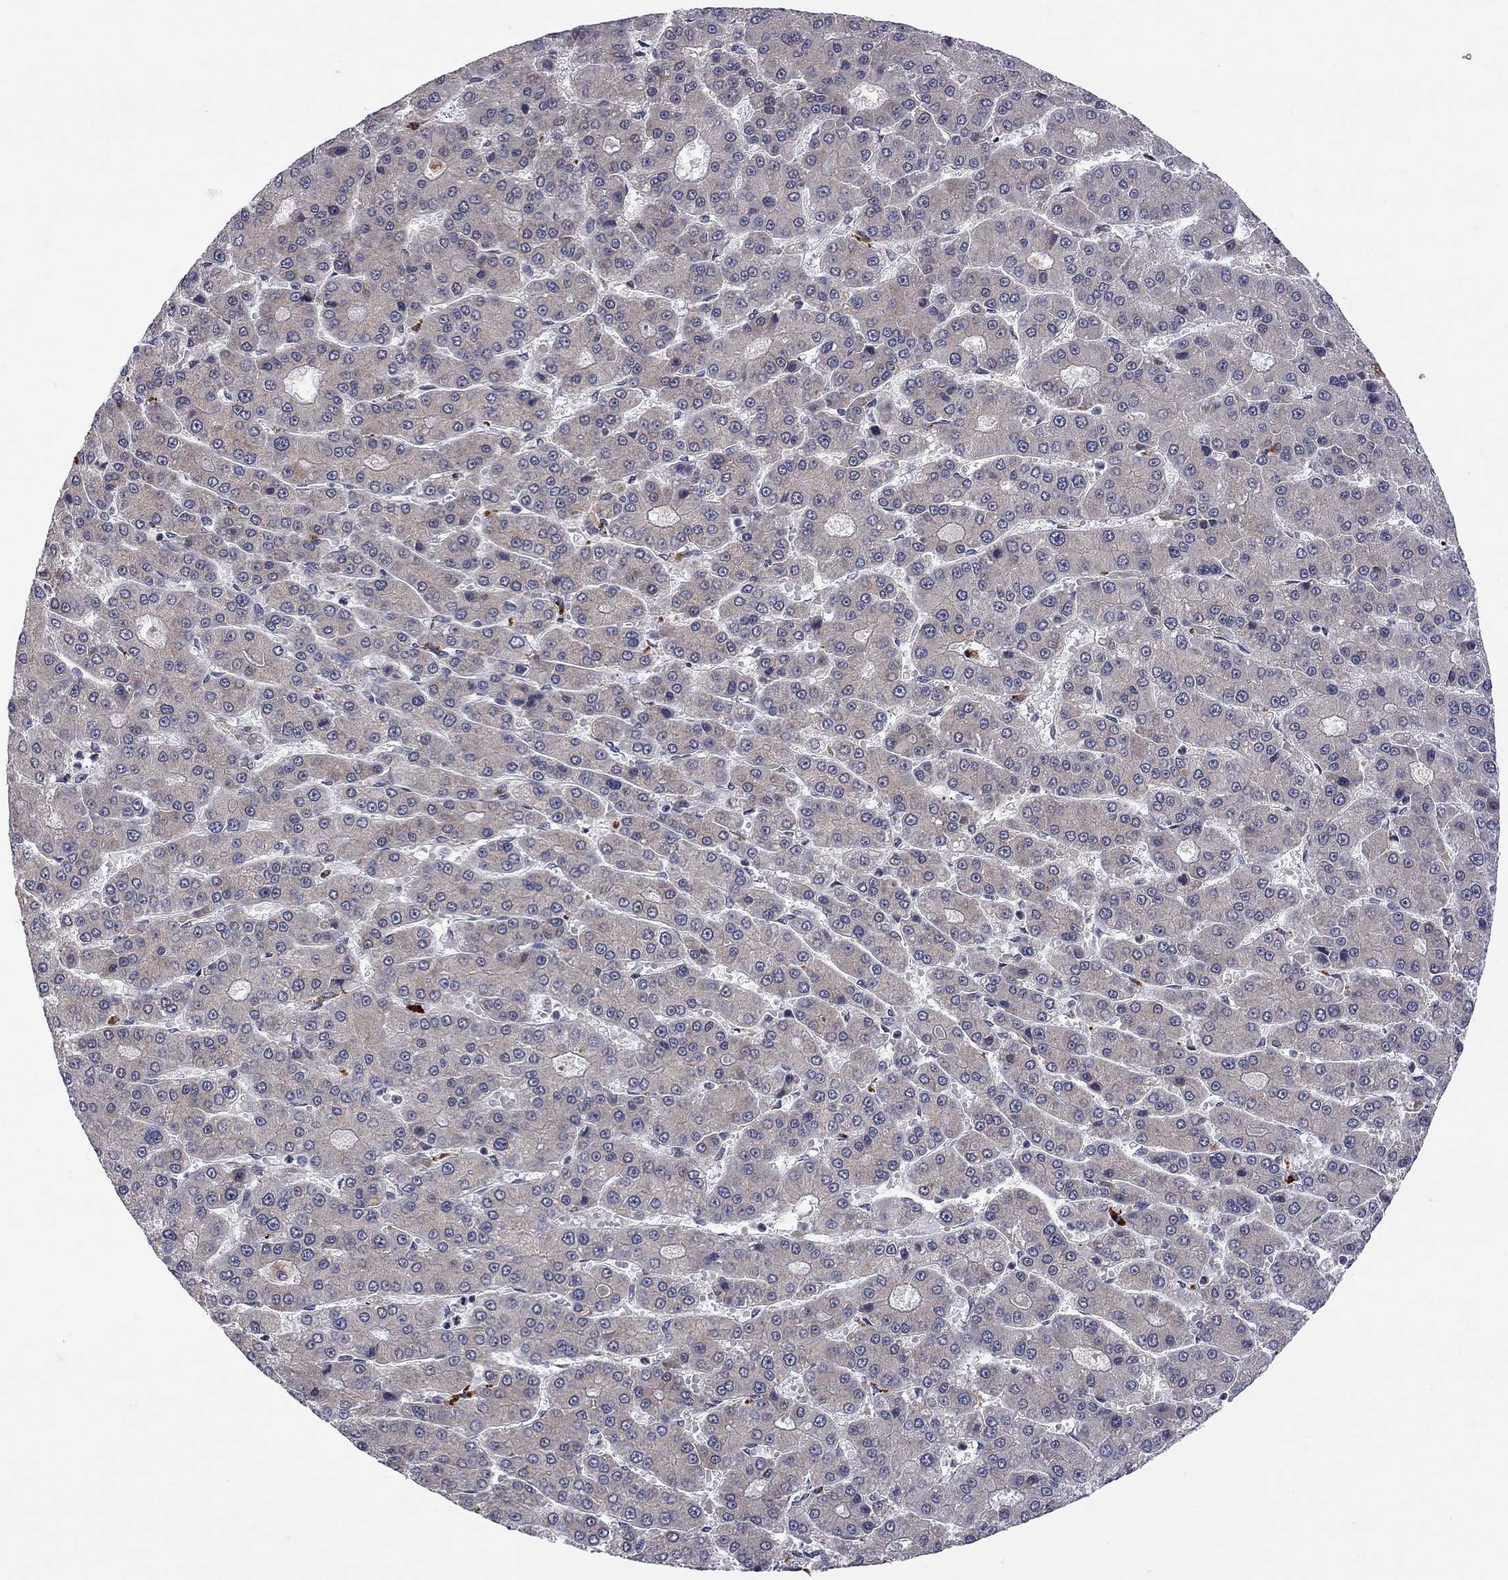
{"staining": {"intensity": "weak", "quantity": ">75%", "location": "cytoplasmic/membranous"}, "tissue": "liver cancer", "cell_type": "Tumor cells", "image_type": "cancer", "snomed": [{"axis": "morphology", "description": "Carcinoma, Hepatocellular, NOS"}, {"axis": "topography", "description": "Liver"}], "caption": "Liver cancer (hepatocellular carcinoma) stained with a protein marker displays weak staining in tumor cells.", "gene": "CNOT11", "patient": {"sex": "male", "age": 70}}